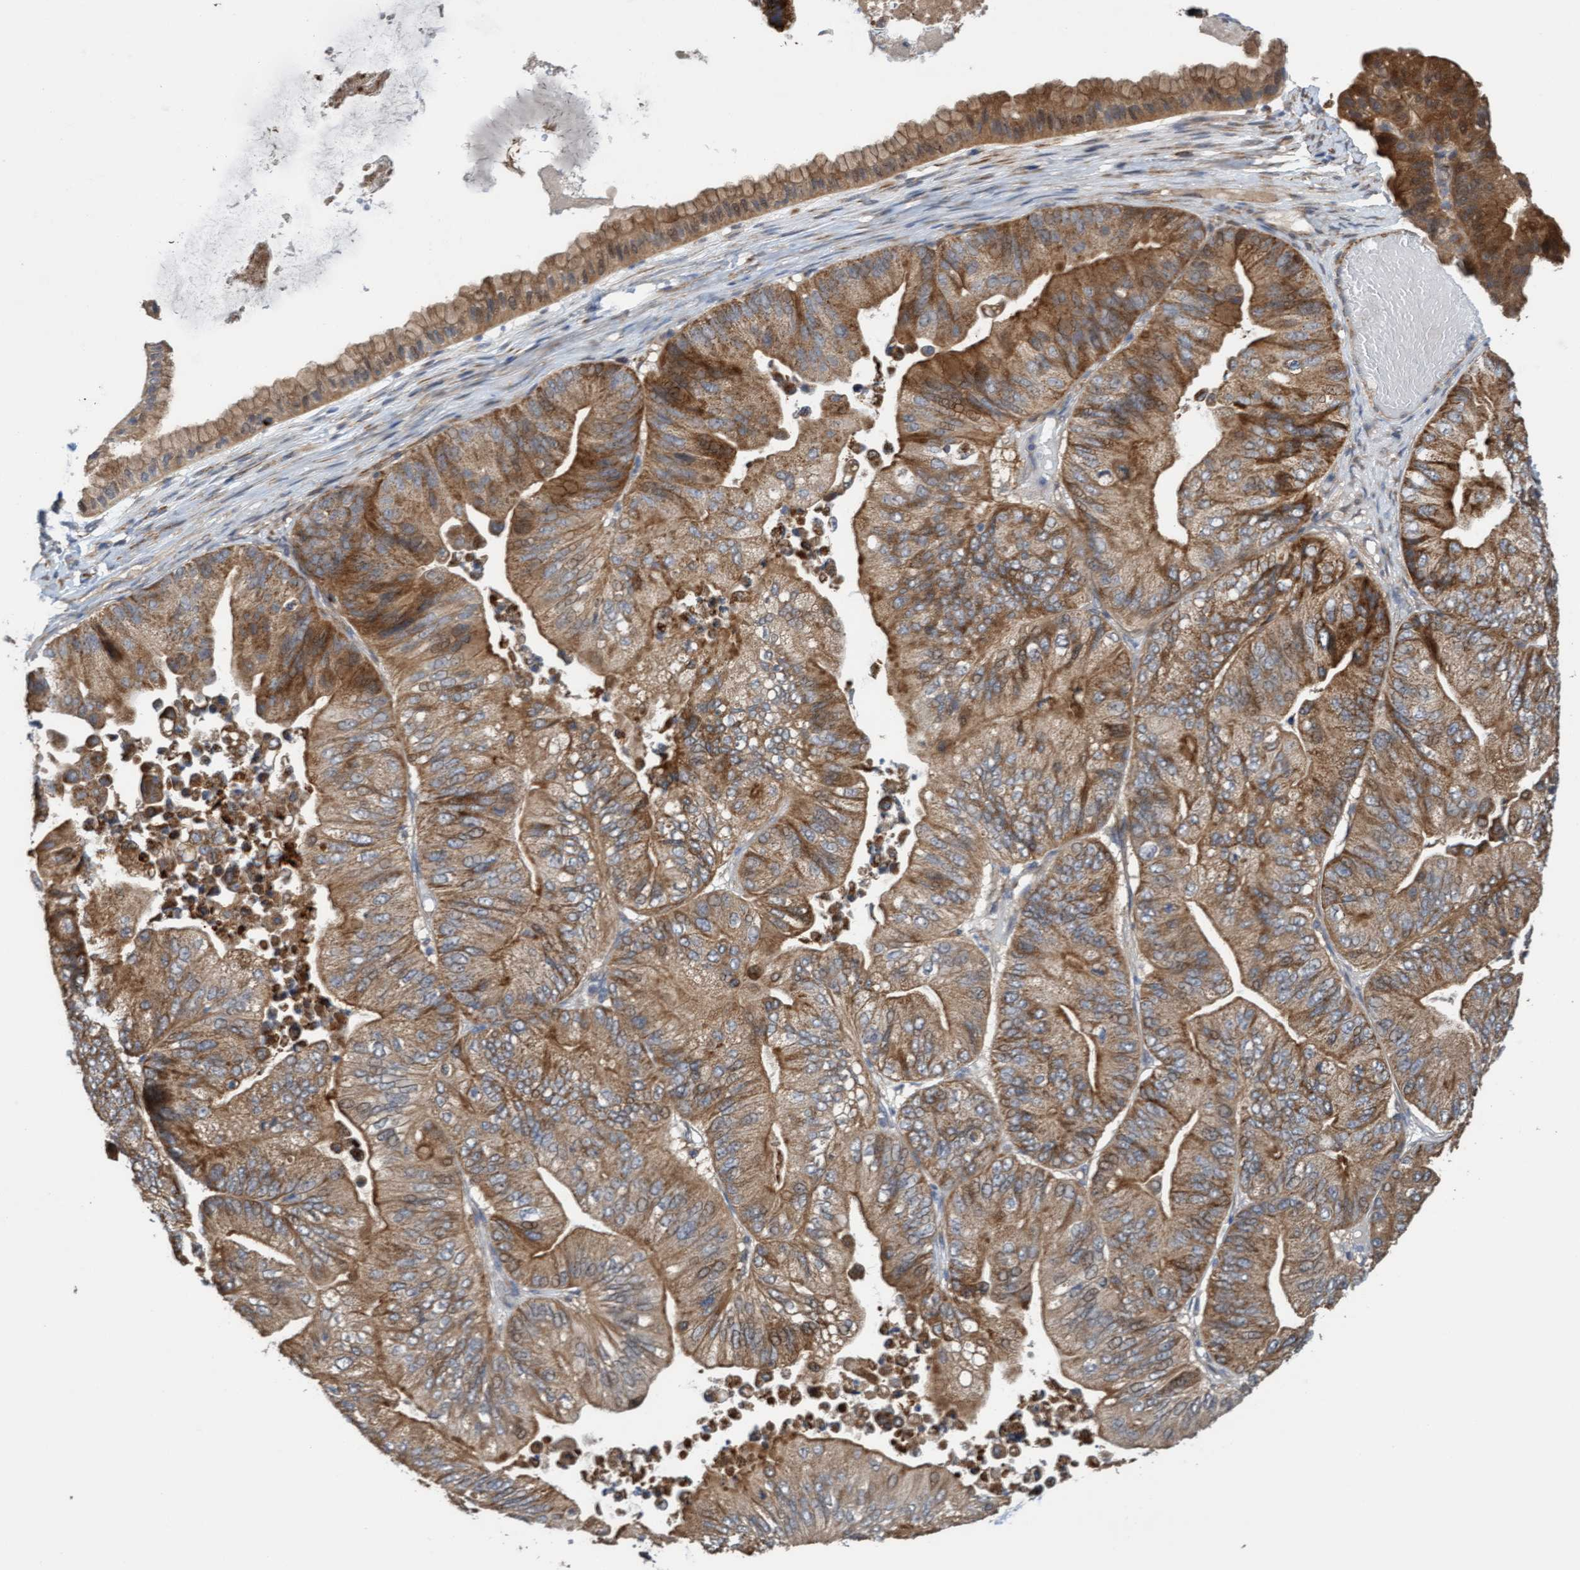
{"staining": {"intensity": "moderate", "quantity": ">75%", "location": "cytoplasmic/membranous"}, "tissue": "ovarian cancer", "cell_type": "Tumor cells", "image_type": "cancer", "snomed": [{"axis": "morphology", "description": "Cystadenocarcinoma, mucinous, NOS"}, {"axis": "topography", "description": "Ovary"}], "caption": "Immunohistochemistry micrograph of neoplastic tissue: human ovarian cancer (mucinous cystadenocarcinoma) stained using immunohistochemistry (IHC) shows medium levels of moderate protein expression localized specifically in the cytoplasmic/membranous of tumor cells, appearing as a cytoplasmic/membranous brown color.", "gene": "ITFG1", "patient": {"sex": "female", "age": 61}}